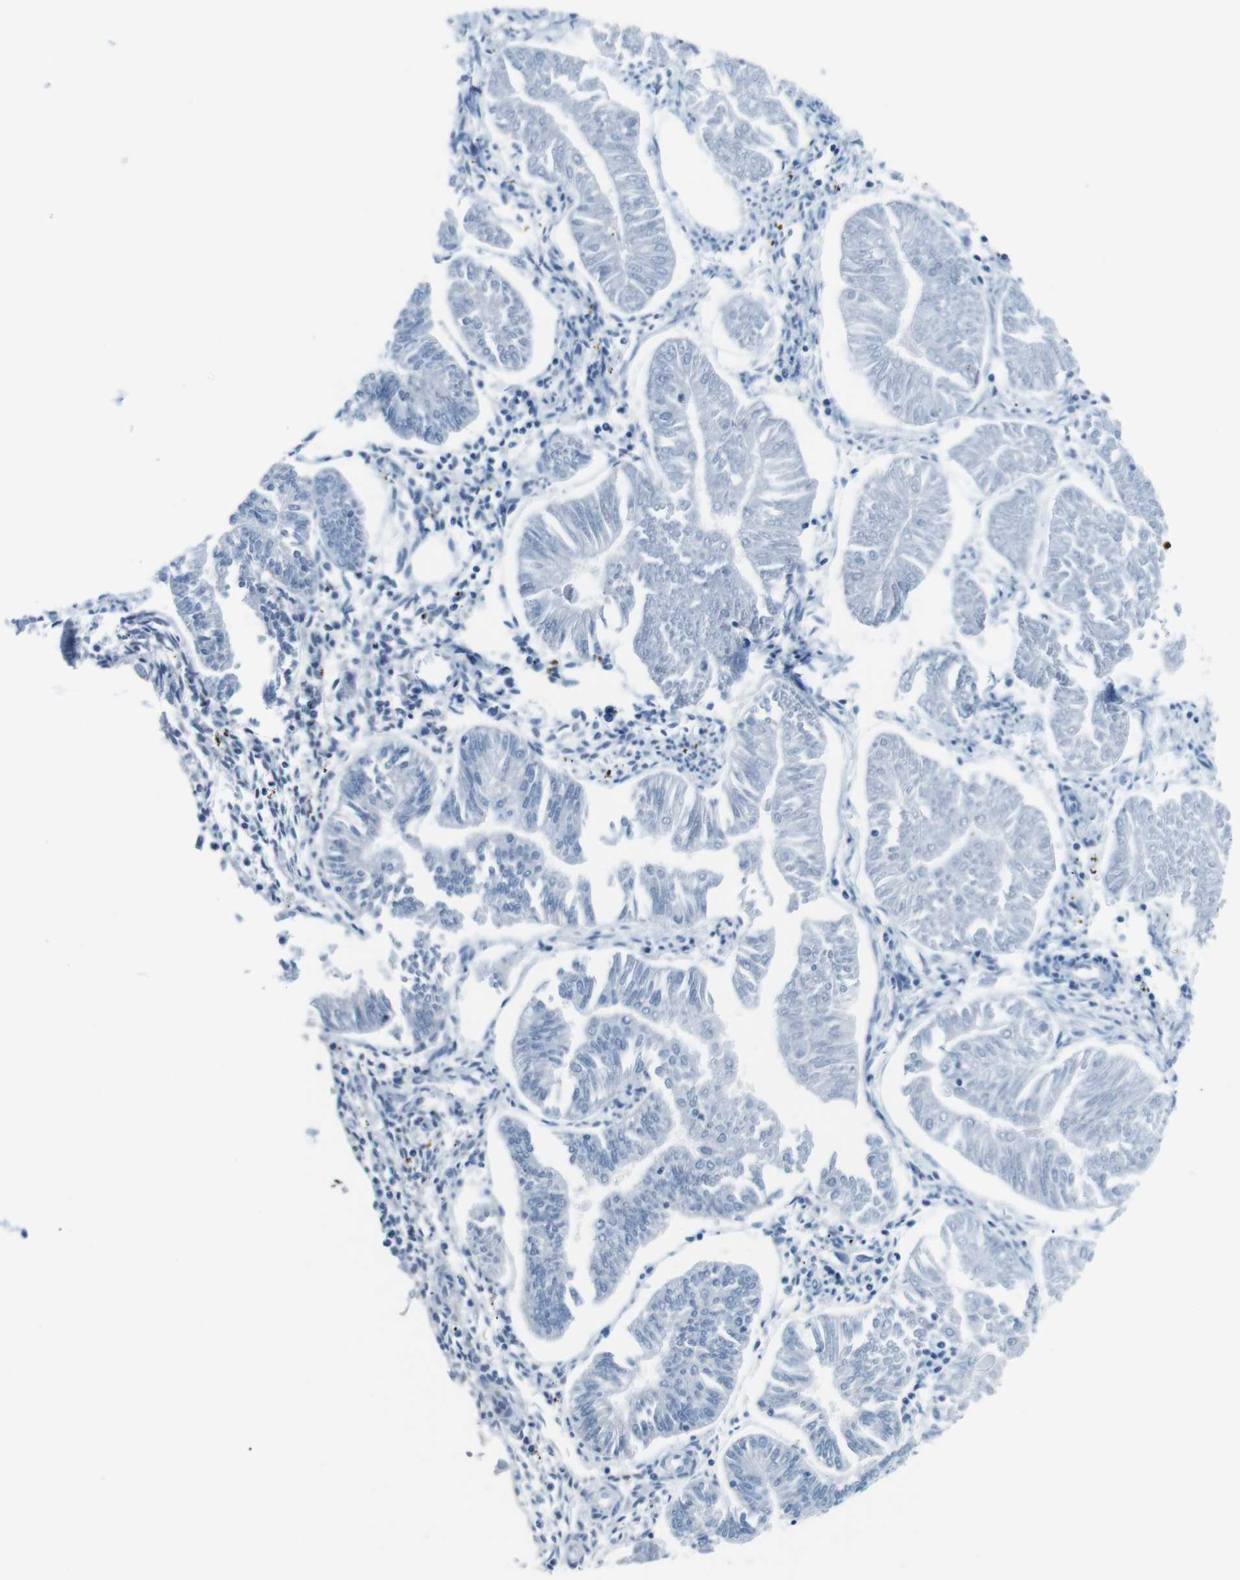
{"staining": {"intensity": "negative", "quantity": "none", "location": "none"}, "tissue": "endometrial cancer", "cell_type": "Tumor cells", "image_type": "cancer", "snomed": [{"axis": "morphology", "description": "Adenocarcinoma, NOS"}, {"axis": "topography", "description": "Endometrium"}], "caption": "Immunohistochemical staining of human adenocarcinoma (endometrial) demonstrates no significant expression in tumor cells.", "gene": "TFAP2C", "patient": {"sex": "female", "age": 53}}